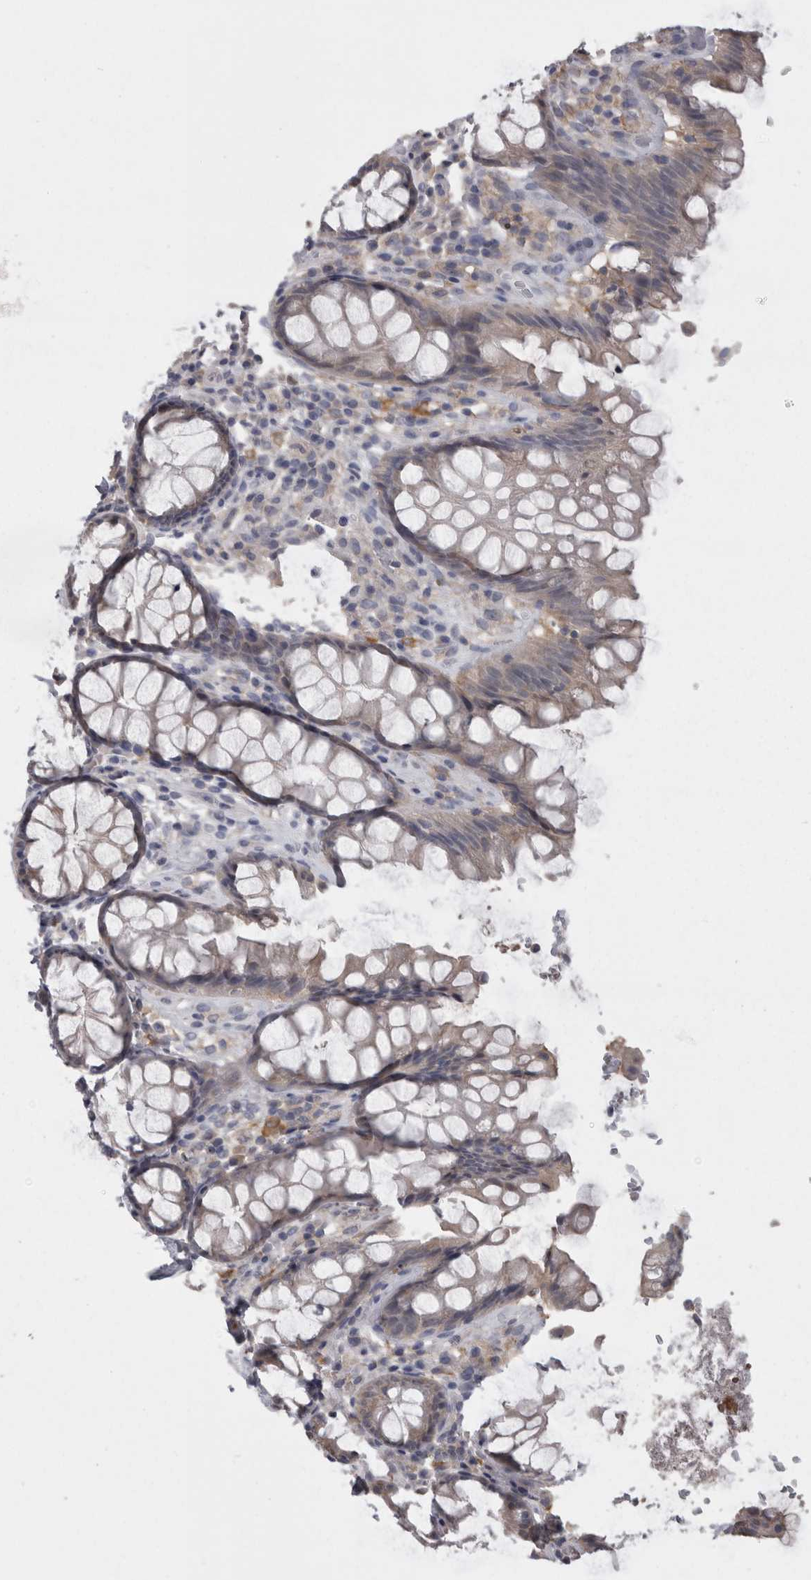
{"staining": {"intensity": "weak", "quantity": "25%-75%", "location": "cytoplasmic/membranous"}, "tissue": "rectum", "cell_type": "Glandular cells", "image_type": "normal", "snomed": [{"axis": "morphology", "description": "Normal tissue, NOS"}, {"axis": "topography", "description": "Rectum"}], "caption": "Brown immunohistochemical staining in benign human rectum exhibits weak cytoplasmic/membranous staining in about 25%-75% of glandular cells. The staining is performed using DAB (3,3'-diaminobenzidine) brown chromogen to label protein expression. The nuclei are counter-stained blue using hematoxylin.", "gene": "CAMK2D", "patient": {"sex": "male", "age": 64}}